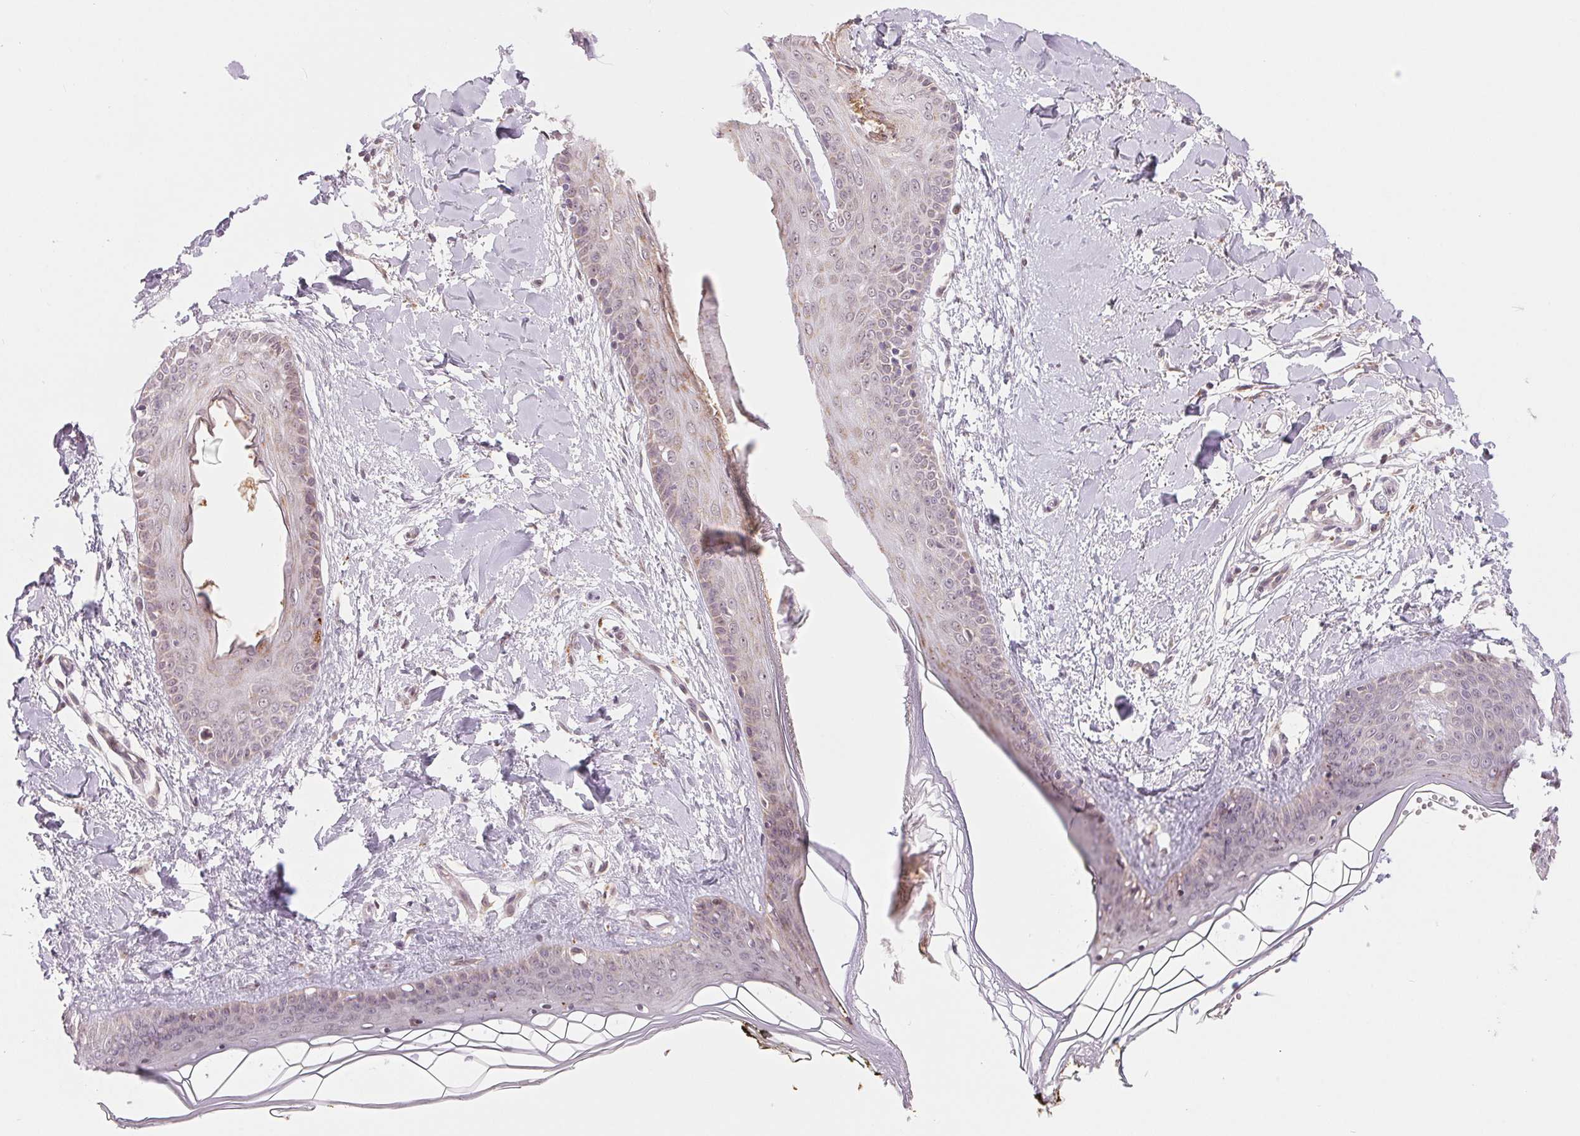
{"staining": {"intensity": "weak", "quantity": "<25%", "location": "cytoplasmic/membranous"}, "tissue": "skin", "cell_type": "Fibroblasts", "image_type": "normal", "snomed": [{"axis": "morphology", "description": "Normal tissue, NOS"}, {"axis": "topography", "description": "Skin"}], "caption": "Immunohistochemistry (IHC) micrograph of unremarkable skin: human skin stained with DAB (3,3'-diaminobenzidine) exhibits no significant protein positivity in fibroblasts.", "gene": "ARHGAP32", "patient": {"sex": "female", "age": 34}}